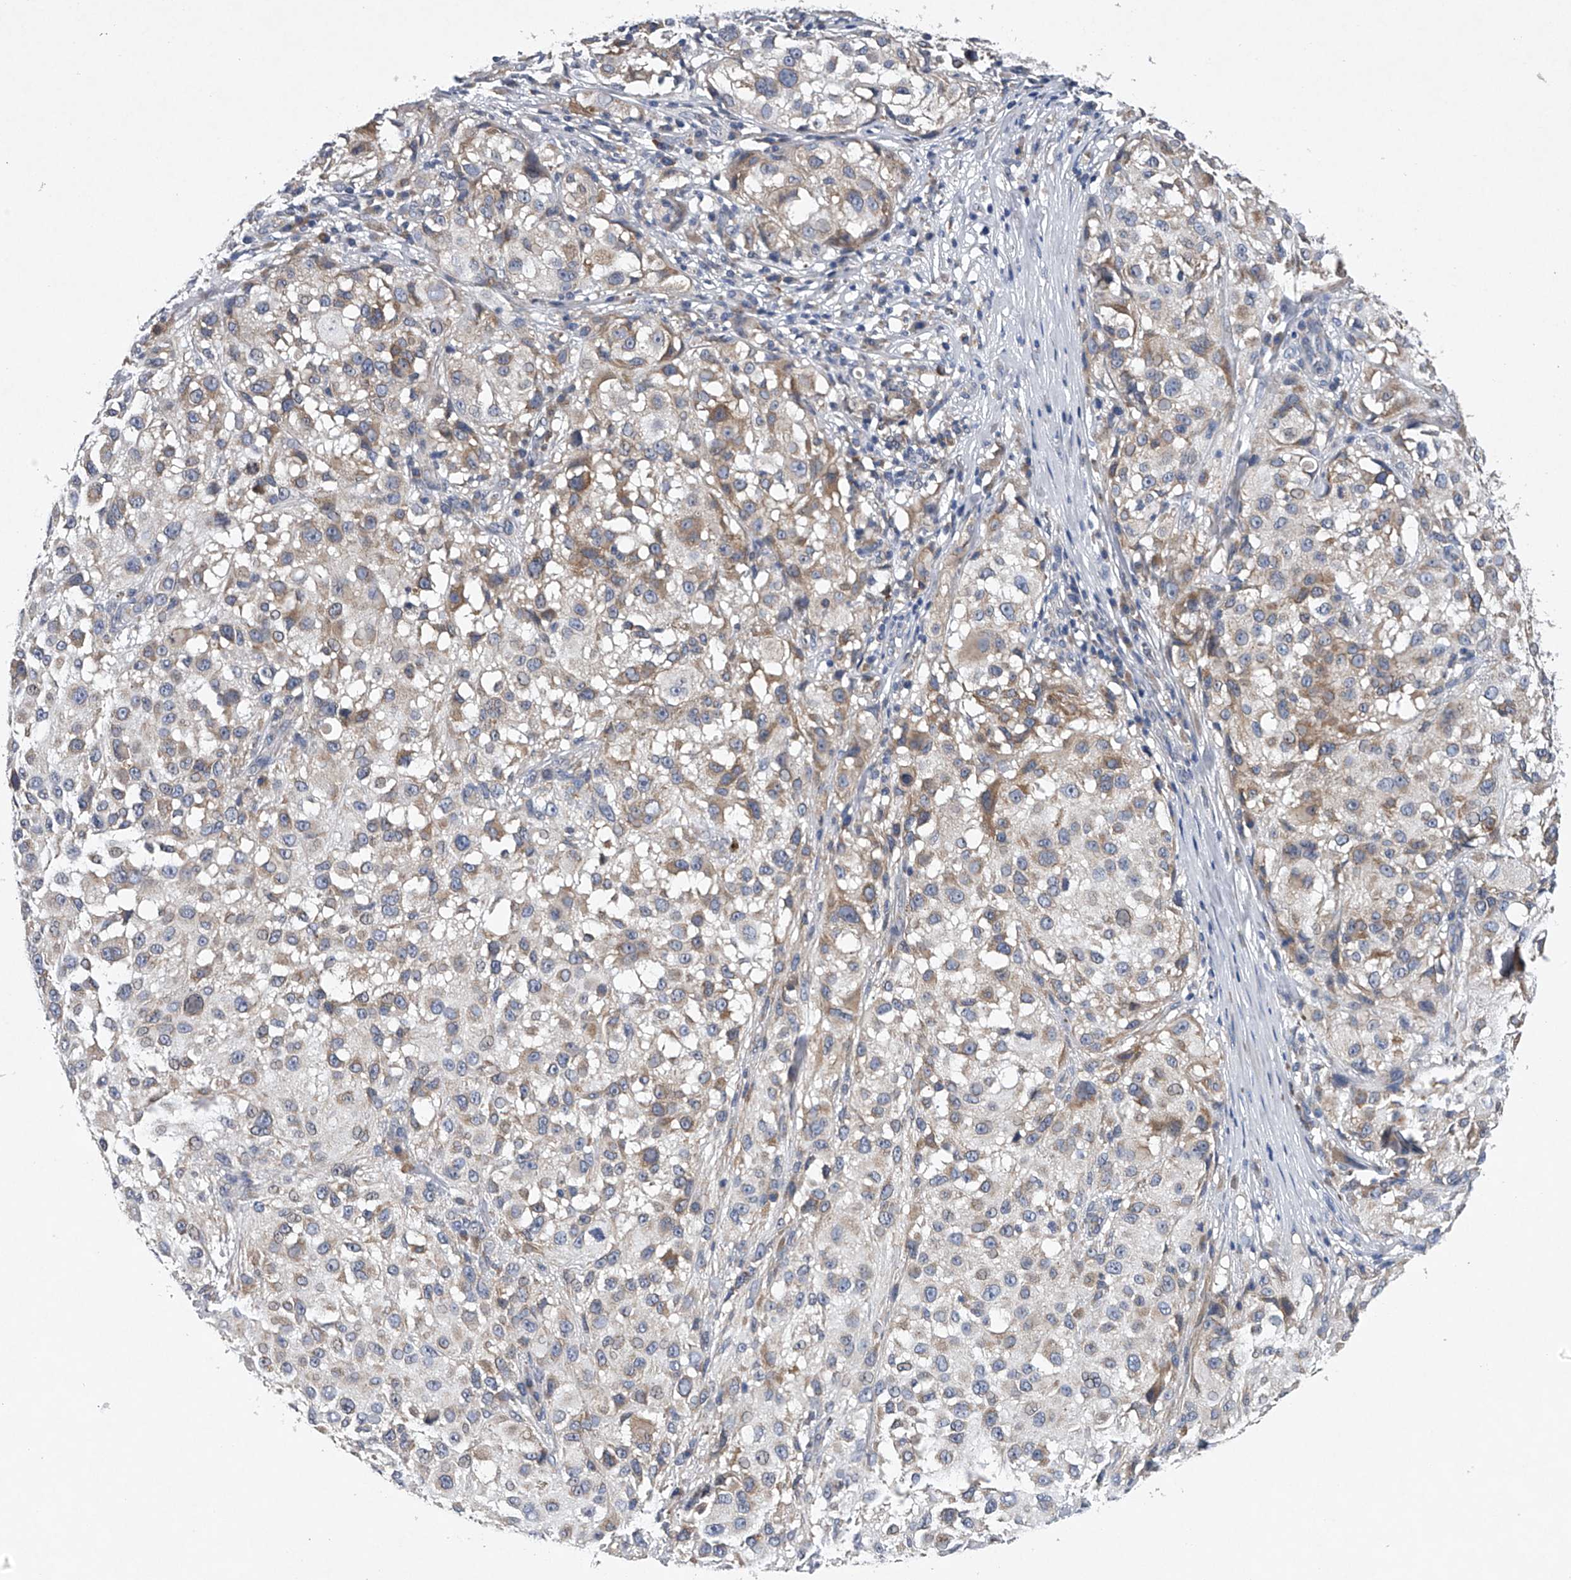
{"staining": {"intensity": "moderate", "quantity": "<25%", "location": "cytoplasmic/membranous"}, "tissue": "melanoma", "cell_type": "Tumor cells", "image_type": "cancer", "snomed": [{"axis": "morphology", "description": "Necrosis, NOS"}, {"axis": "morphology", "description": "Malignant melanoma, NOS"}, {"axis": "topography", "description": "Skin"}], "caption": "Immunohistochemistry (IHC) image of neoplastic tissue: human melanoma stained using immunohistochemistry (IHC) reveals low levels of moderate protein expression localized specifically in the cytoplasmic/membranous of tumor cells, appearing as a cytoplasmic/membranous brown color.", "gene": "RNF5", "patient": {"sex": "female", "age": 87}}